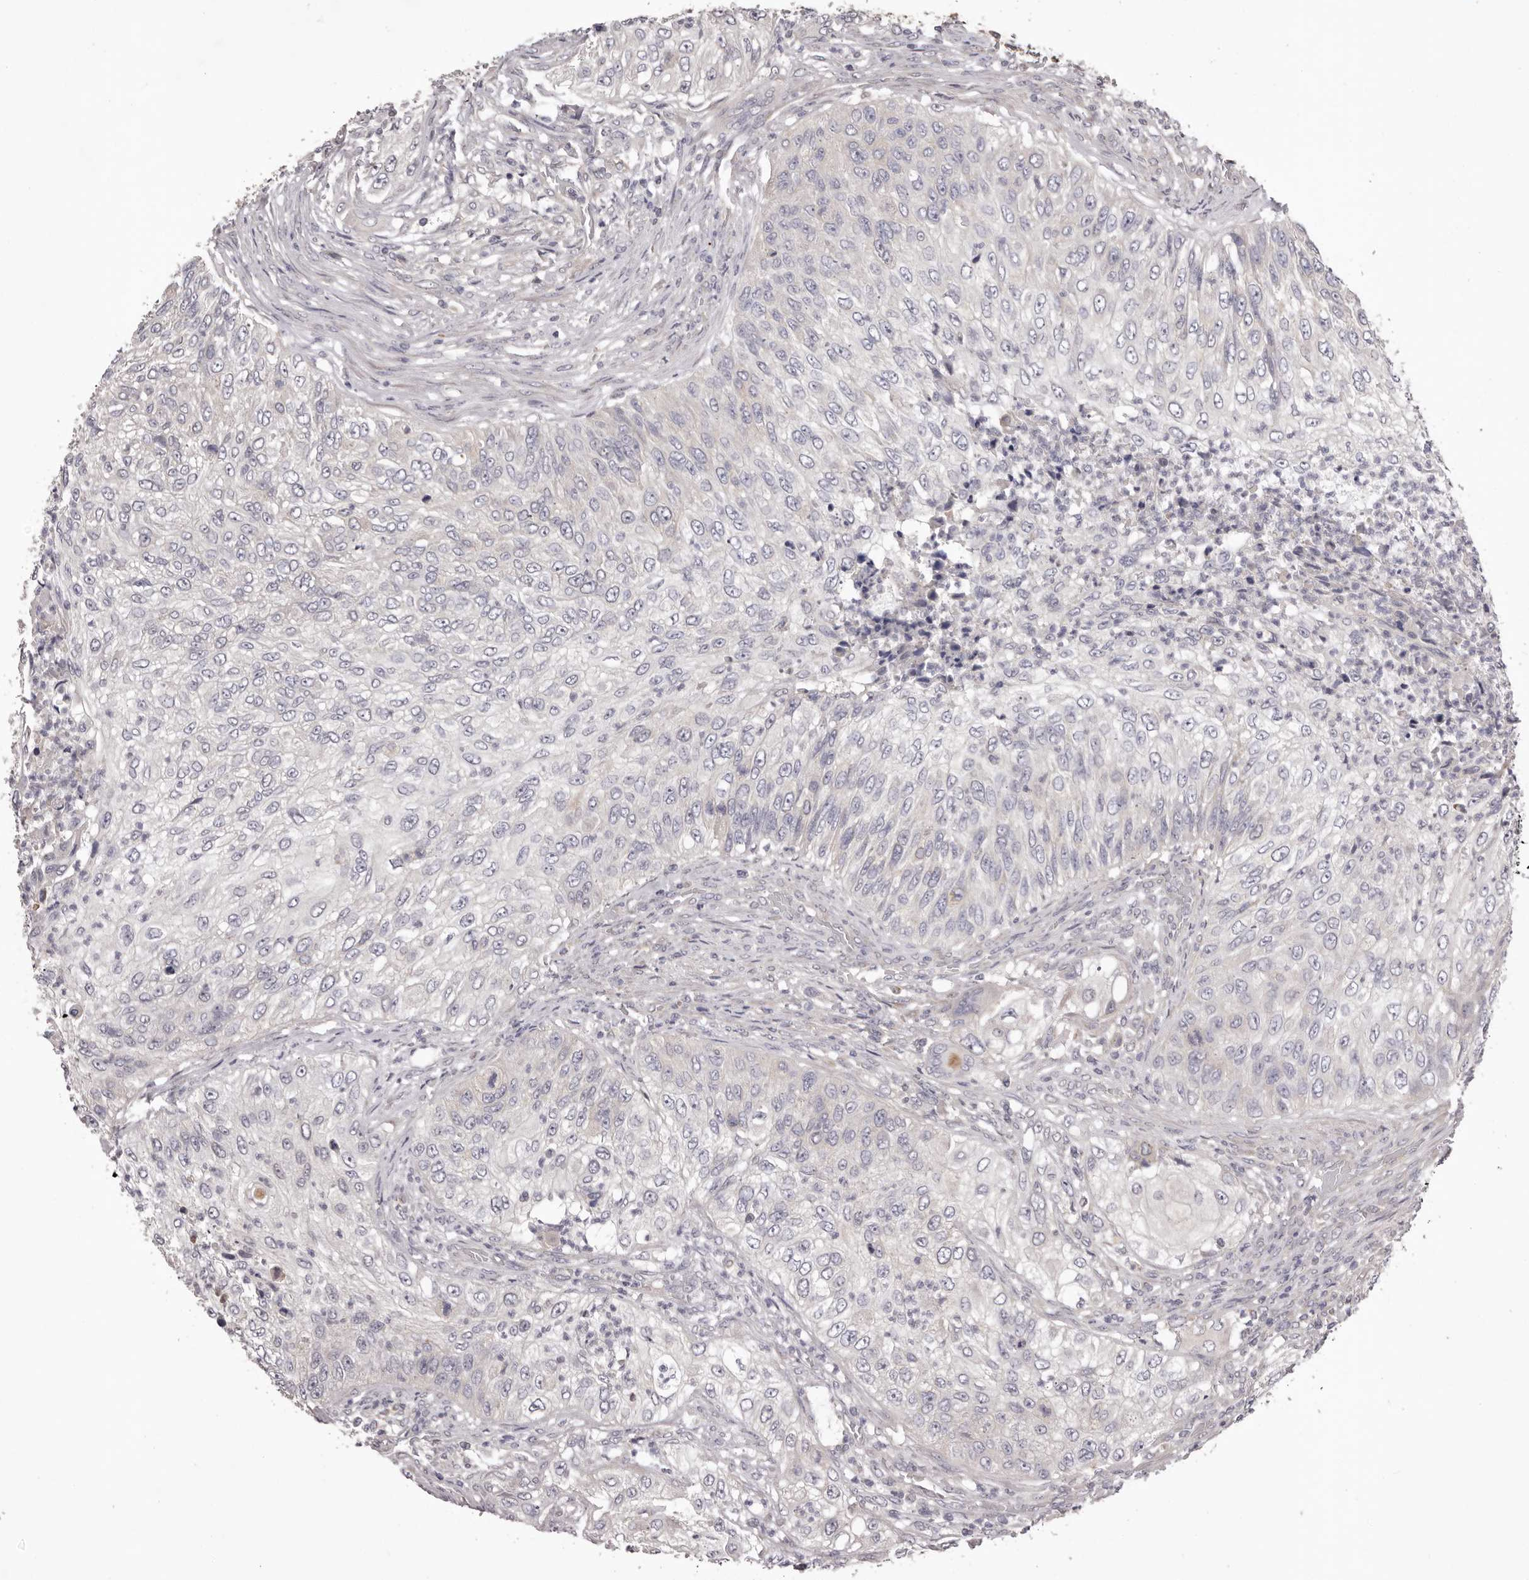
{"staining": {"intensity": "negative", "quantity": "none", "location": "none"}, "tissue": "urothelial cancer", "cell_type": "Tumor cells", "image_type": "cancer", "snomed": [{"axis": "morphology", "description": "Urothelial carcinoma, High grade"}, {"axis": "topography", "description": "Urinary bladder"}], "caption": "High power microscopy histopathology image of an immunohistochemistry image of high-grade urothelial carcinoma, revealing no significant staining in tumor cells.", "gene": "PNRC1", "patient": {"sex": "female", "age": 60}}